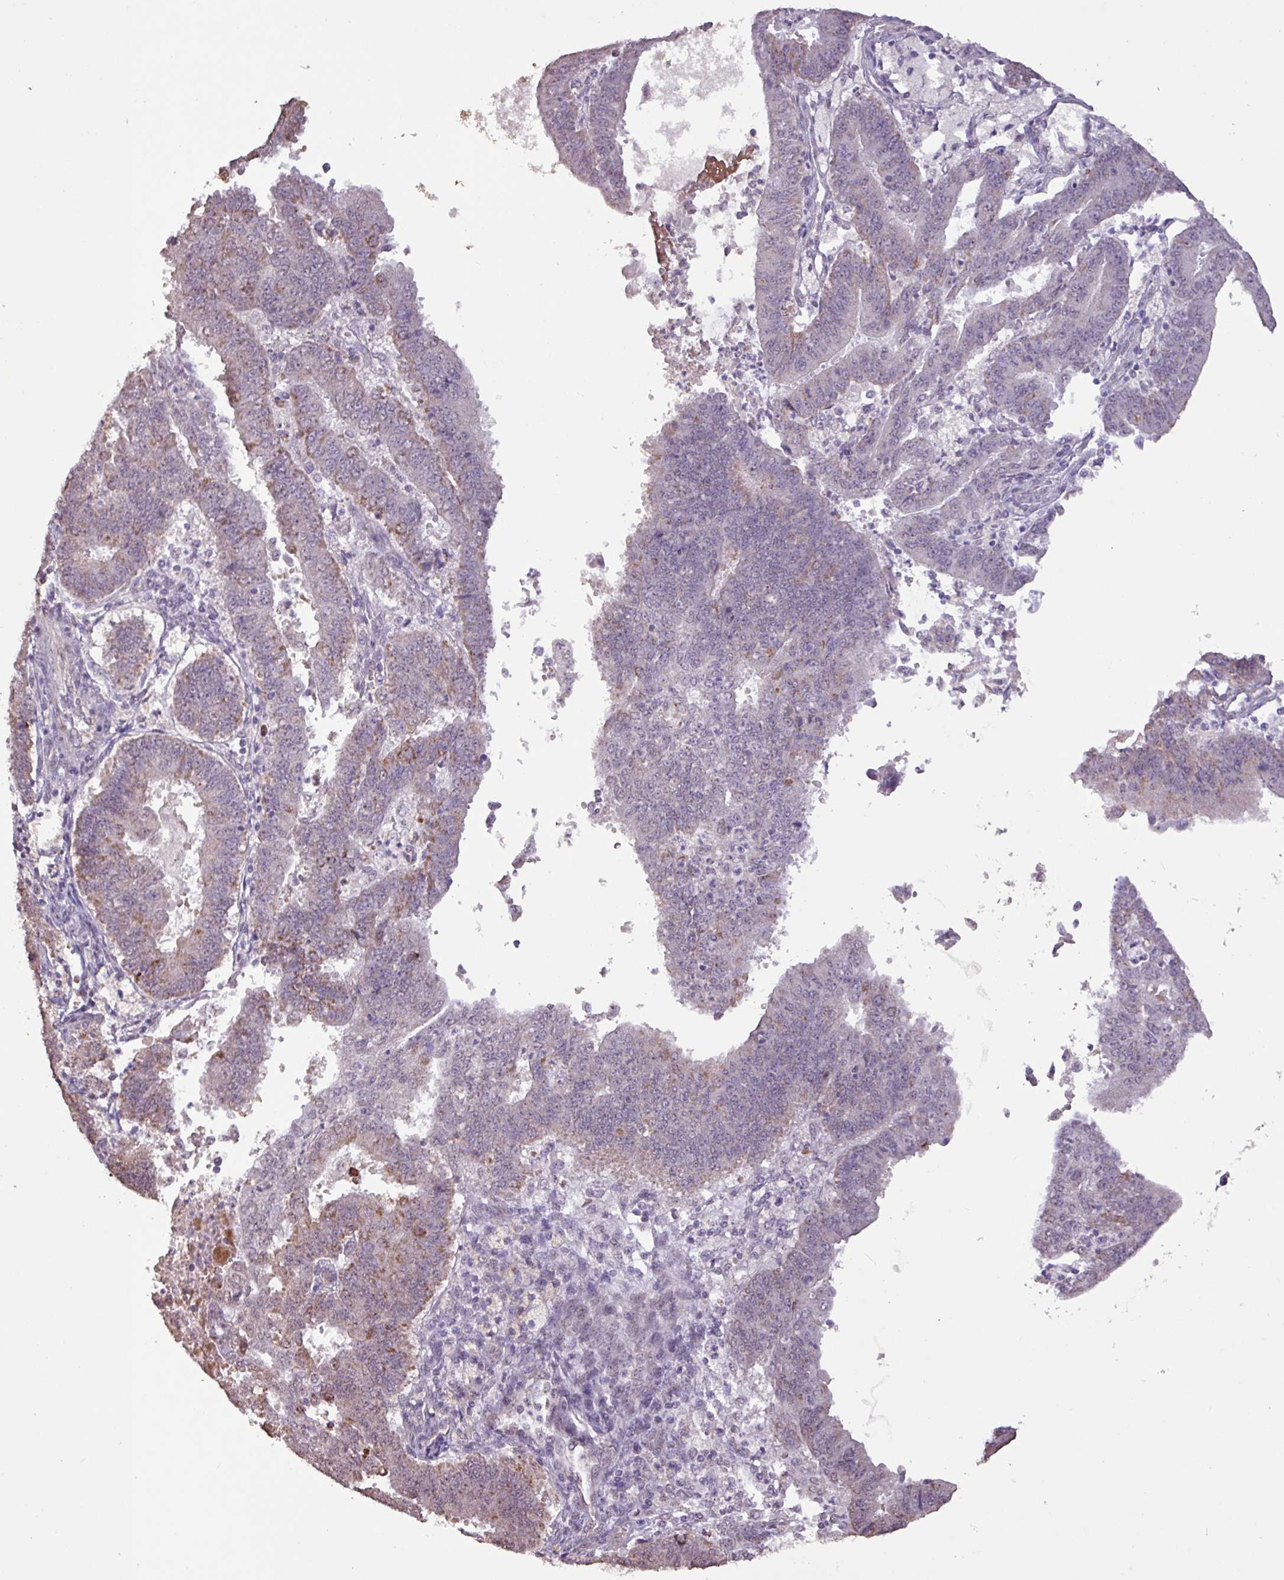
{"staining": {"intensity": "weak", "quantity": "<25%", "location": "cytoplasmic/membranous"}, "tissue": "endometrial cancer", "cell_type": "Tumor cells", "image_type": "cancer", "snomed": [{"axis": "morphology", "description": "Adenocarcinoma, NOS"}, {"axis": "topography", "description": "Endometrium"}], "caption": "This is an immunohistochemistry (IHC) micrograph of adenocarcinoma (endometrial). There is no staining in tumor cells.", "gene": "L3MBTL3", "patient": {"sex": "female", "age": 73}}